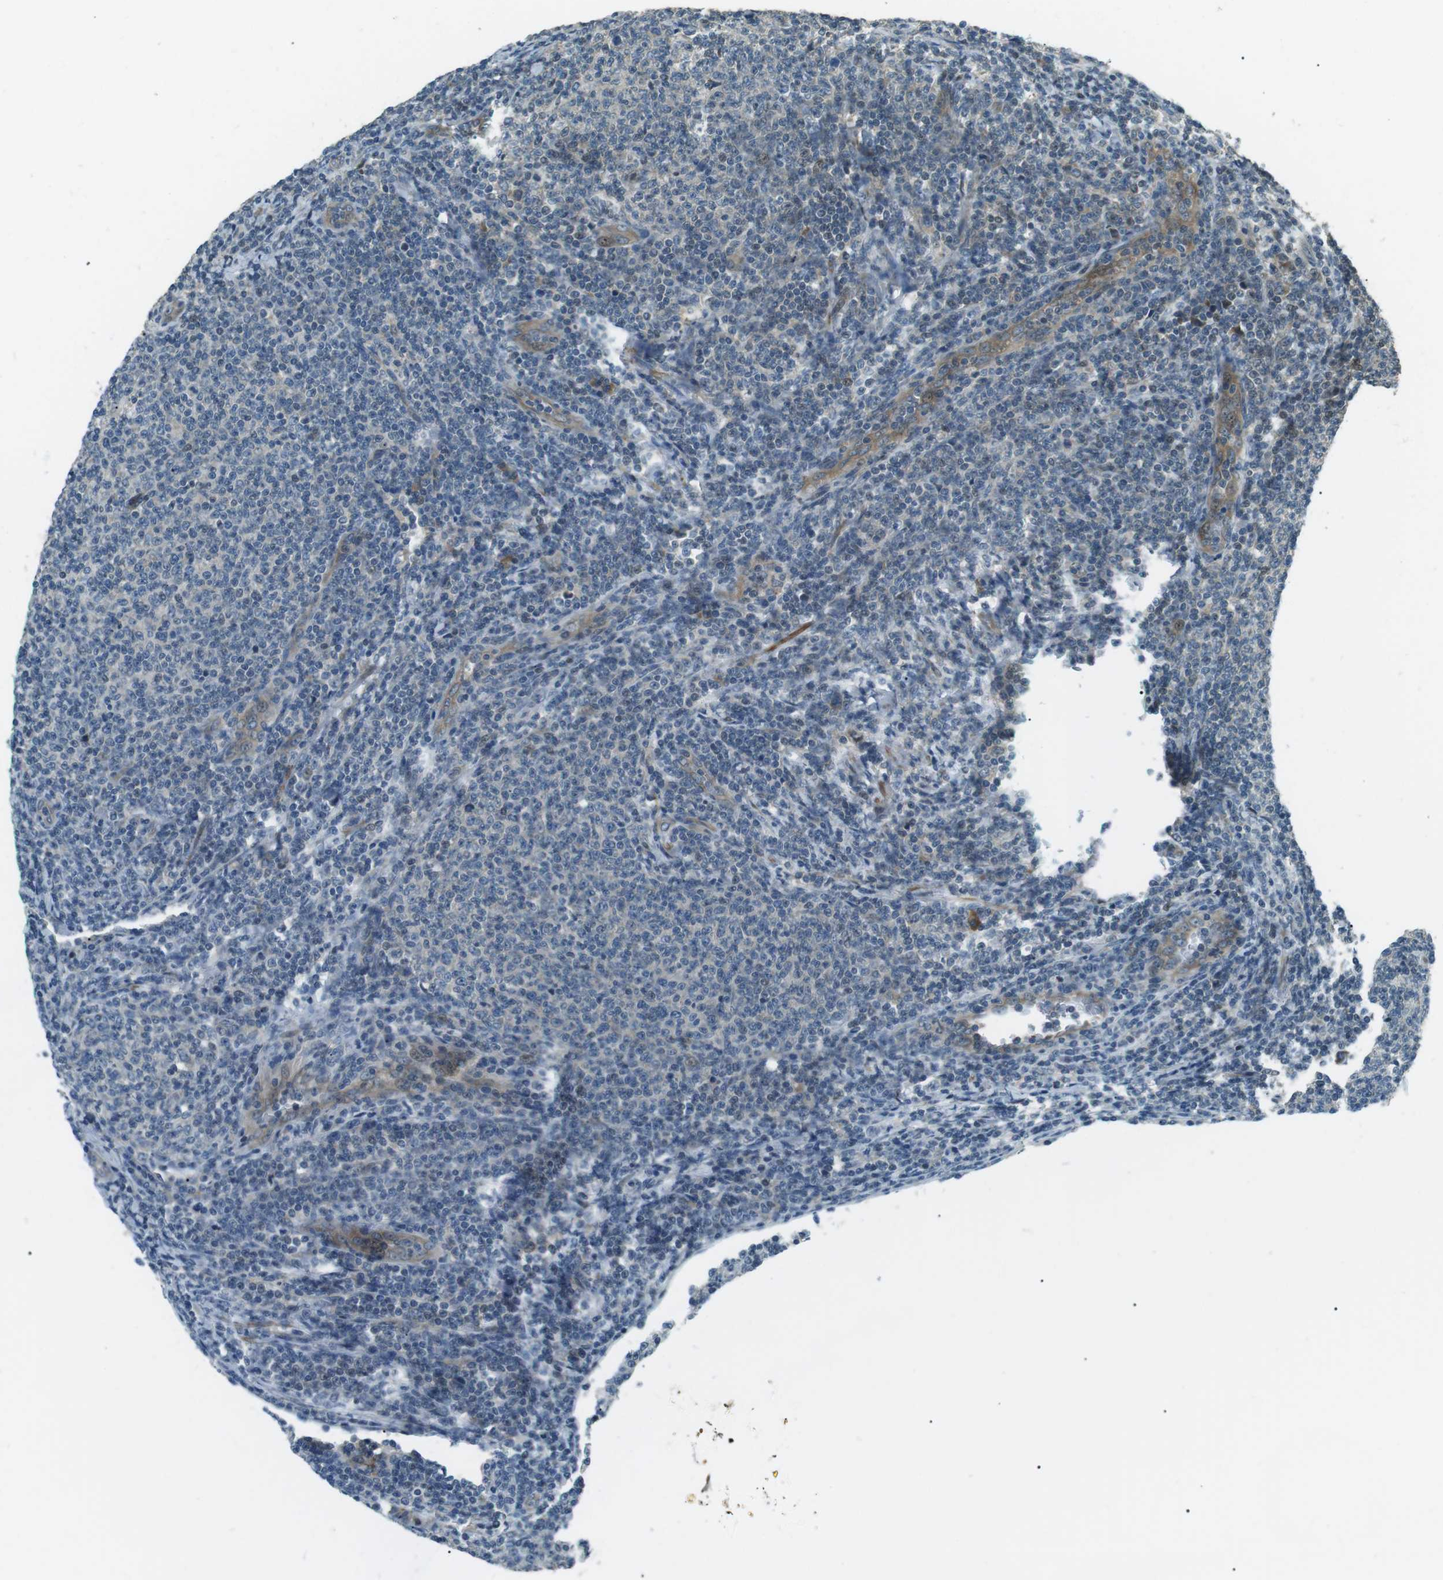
{"staining": {"intensity": "negative", "quantity": "none", "location": "none"}, "tissue": "lymphoma", "cell_type": "Tumor cells", "image_type": "cancer", "snomed": [{"axis": "morphology", "description": "Malignant lymphoma, non-Hodgkin's type, Low grade"}, {"axis": "topography", "description": "Lymph node"}], "caption": "An image of low-grade malignant lymphoma, non-Hodgkin's type stained for a protein demonstrates no brown staining in tumor cells.", "gene": "TMEM74", "patient": {"sex": "male", "age": 66}}